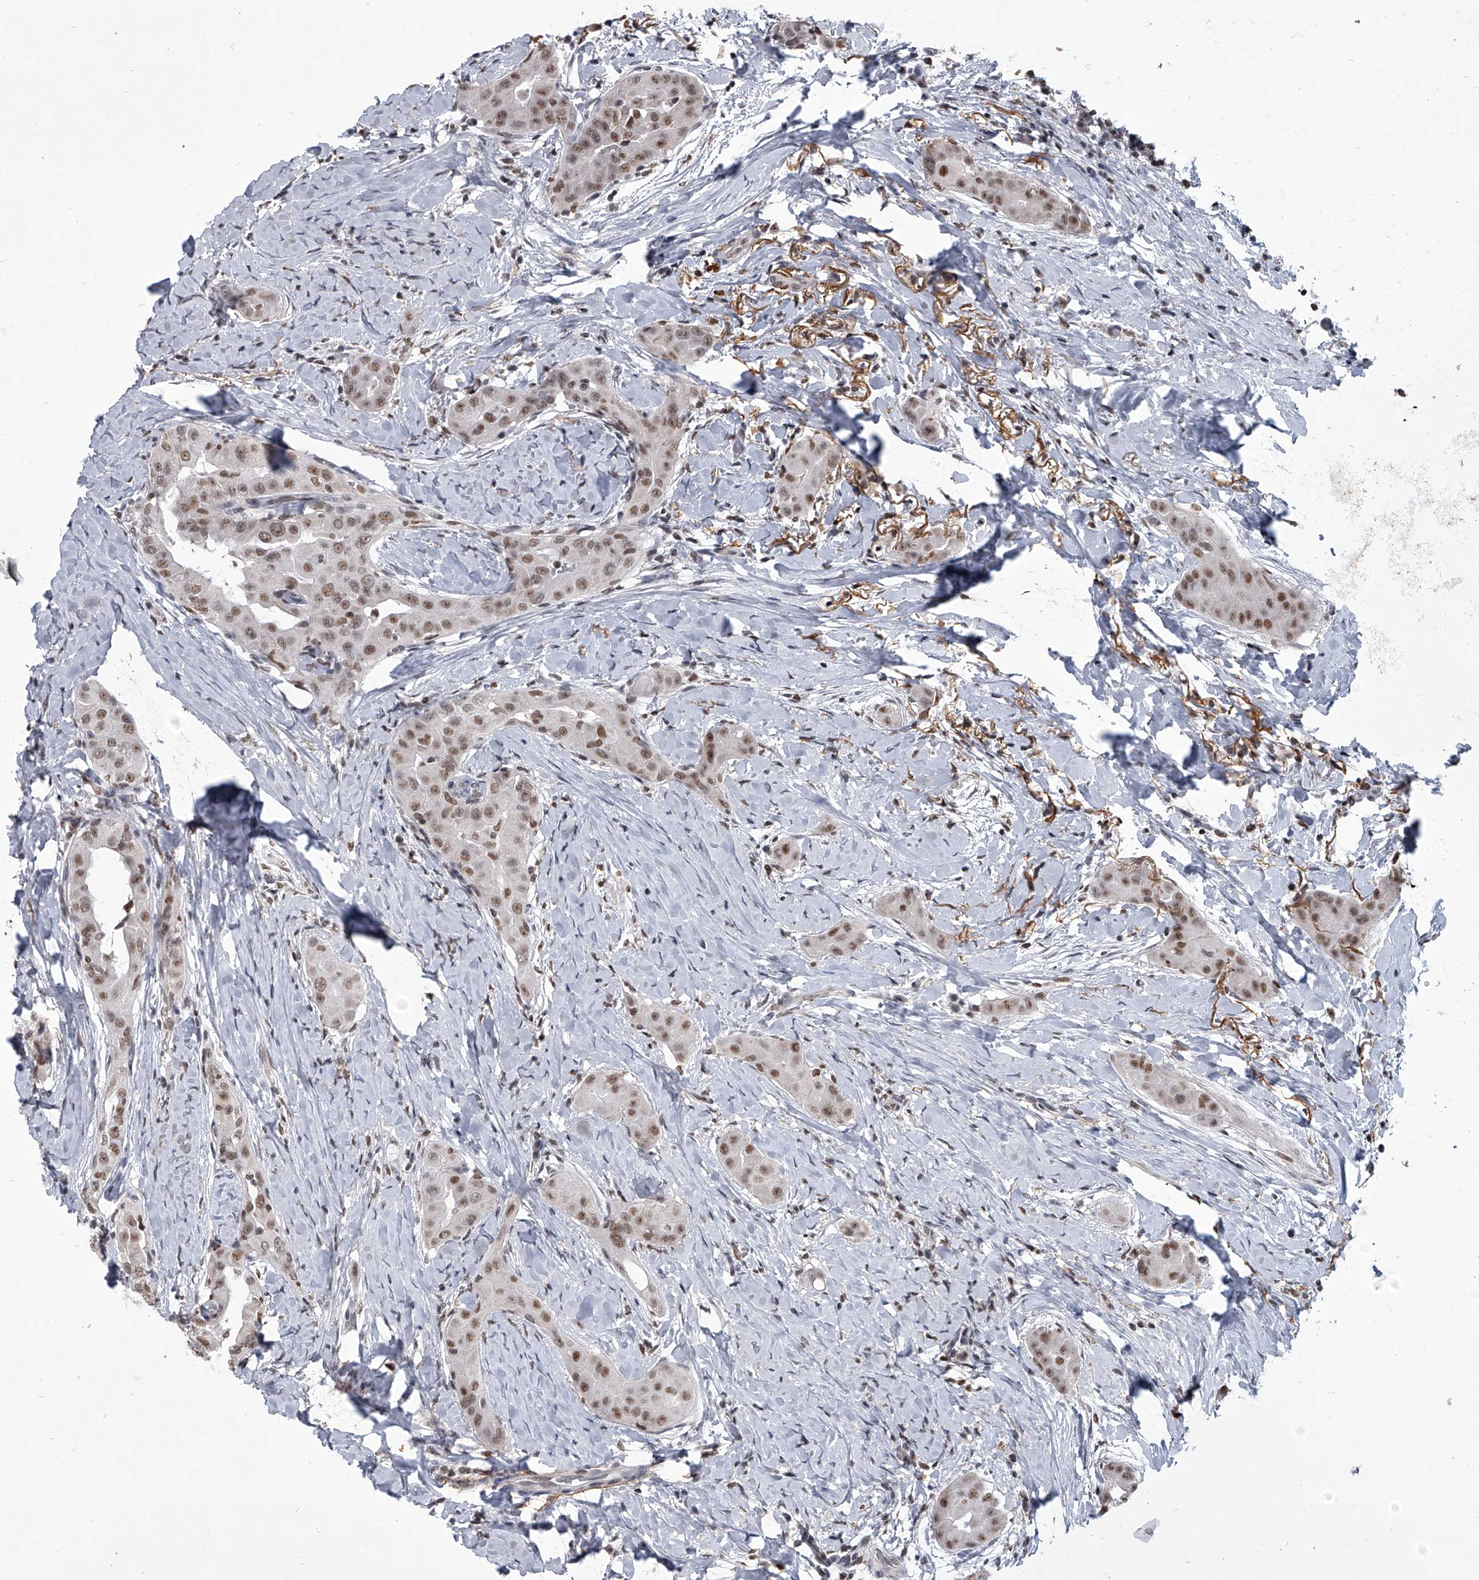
{"staining": {"intensity": "moderate", "quantity": ">75%", "location": "nuclear"}, "tissue": "thyroid cancer", "cell_type": "Tumor cells", "image_type": "cancer", "snomed": [{"axis": "morphology", "description": "Papillary adenocarcinoma, NOS"}, {"axis": "topography", "description": "Thyroid gland"}], "caption": "An image of thyroid cancer (papillary adenocarcinoma) stained for a protein demonstrates moderate nuclear brown staining in tumor cells.", "gene": "PPIL4", "patient": {"sex": "male", "age": 33}}